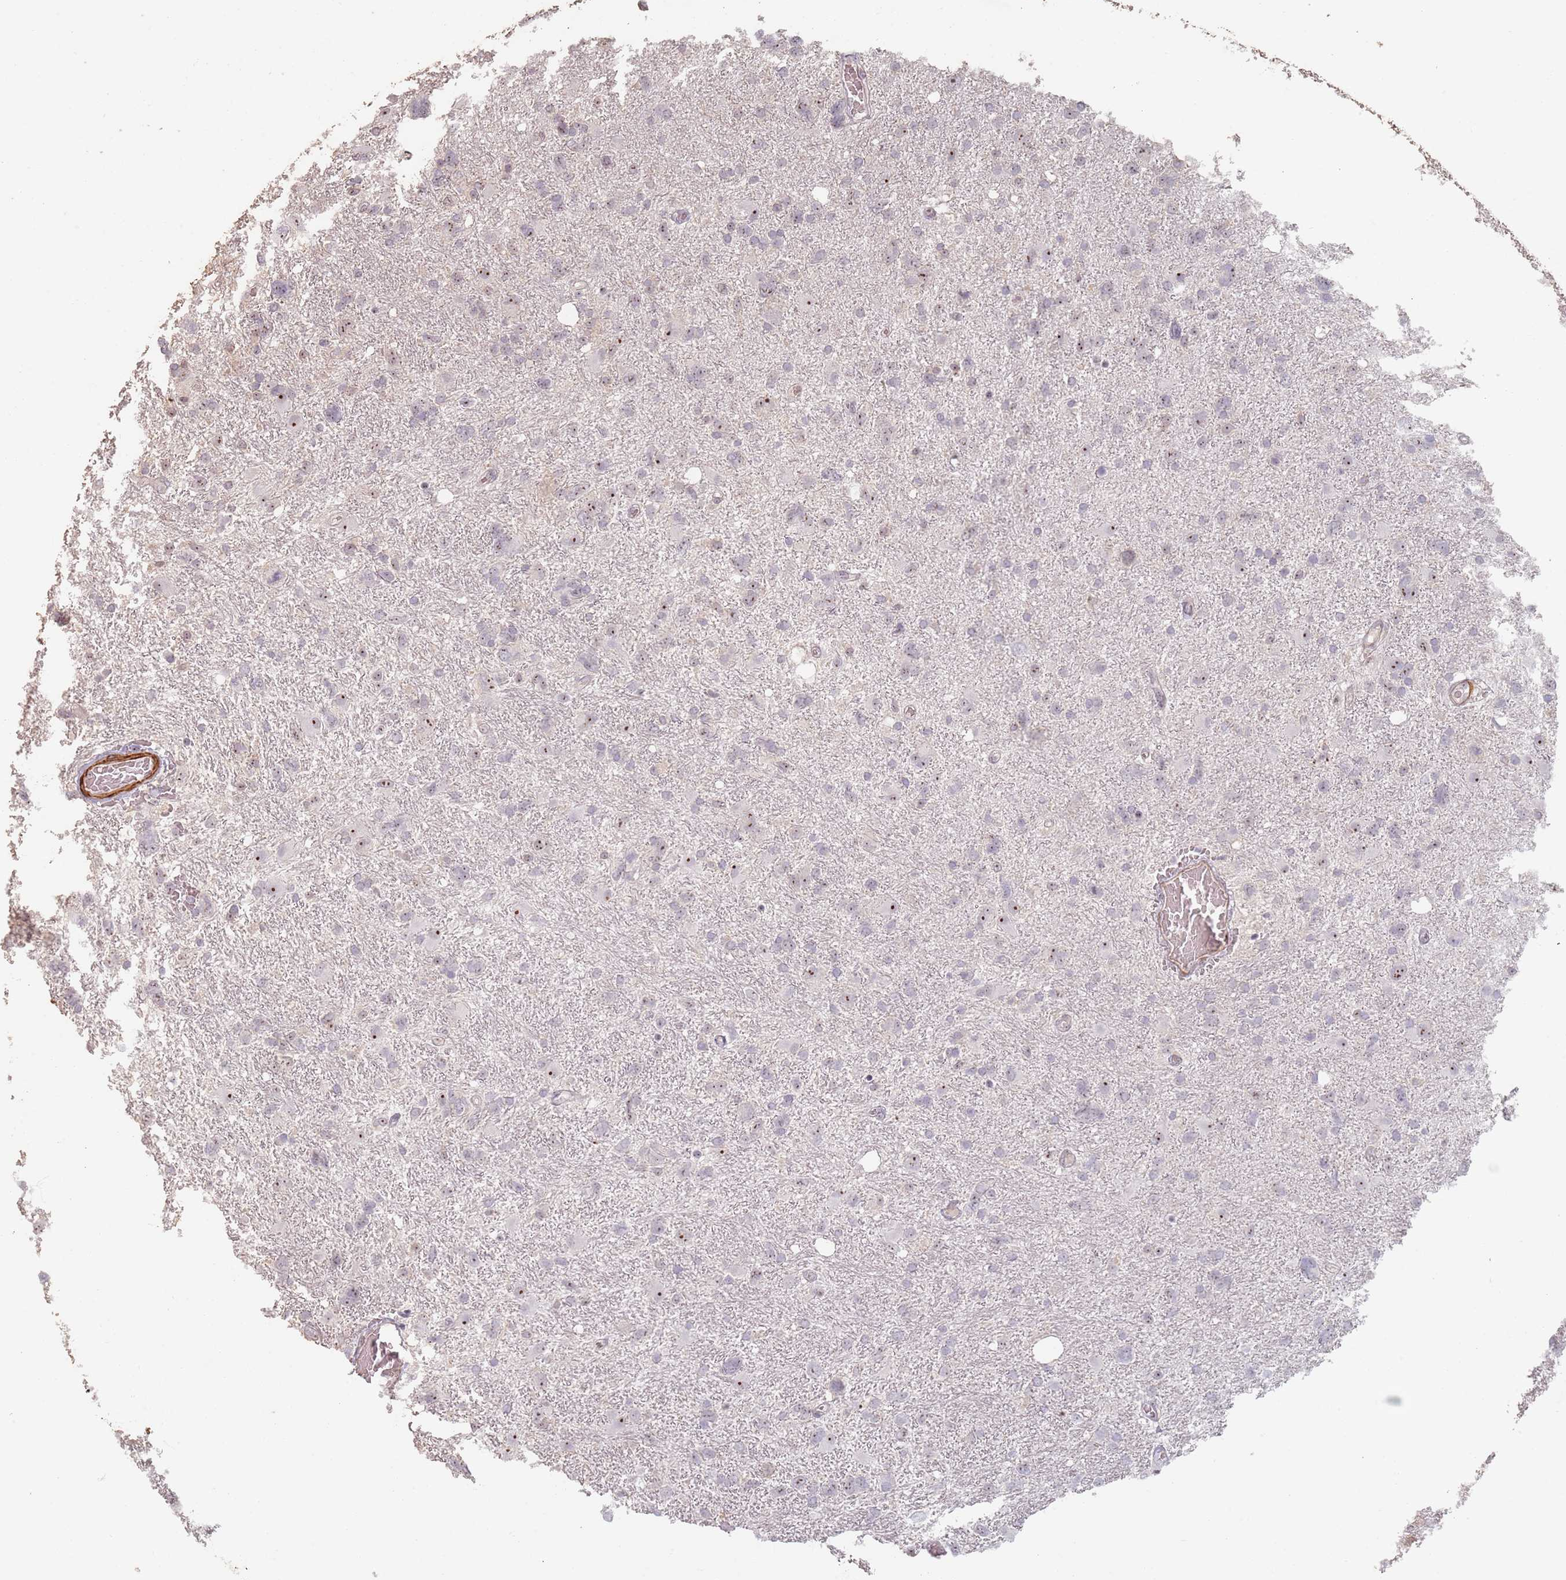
{"staining": {"intensity": "moderate", "quantity": "<25%", "location": "nuclear"}, "tissue": "glioma", "cell_type": "Tumor cells", "image_type": "cancer", "snomed": [{"axis": "morphology", "description": "Glioma, malignant, High grade"}, {"axis": "topography", "description": "Brain"}], "caption": "Protein staining reveals moderate nuclear positivity in approximately <25% of tumor cells in malignant glioma (high-grade). The protein of interest is shown in brown color, while the nuclei are stained blue.", "gene": "ADTRP", "patient": {"sex": "male", "age": 61}}